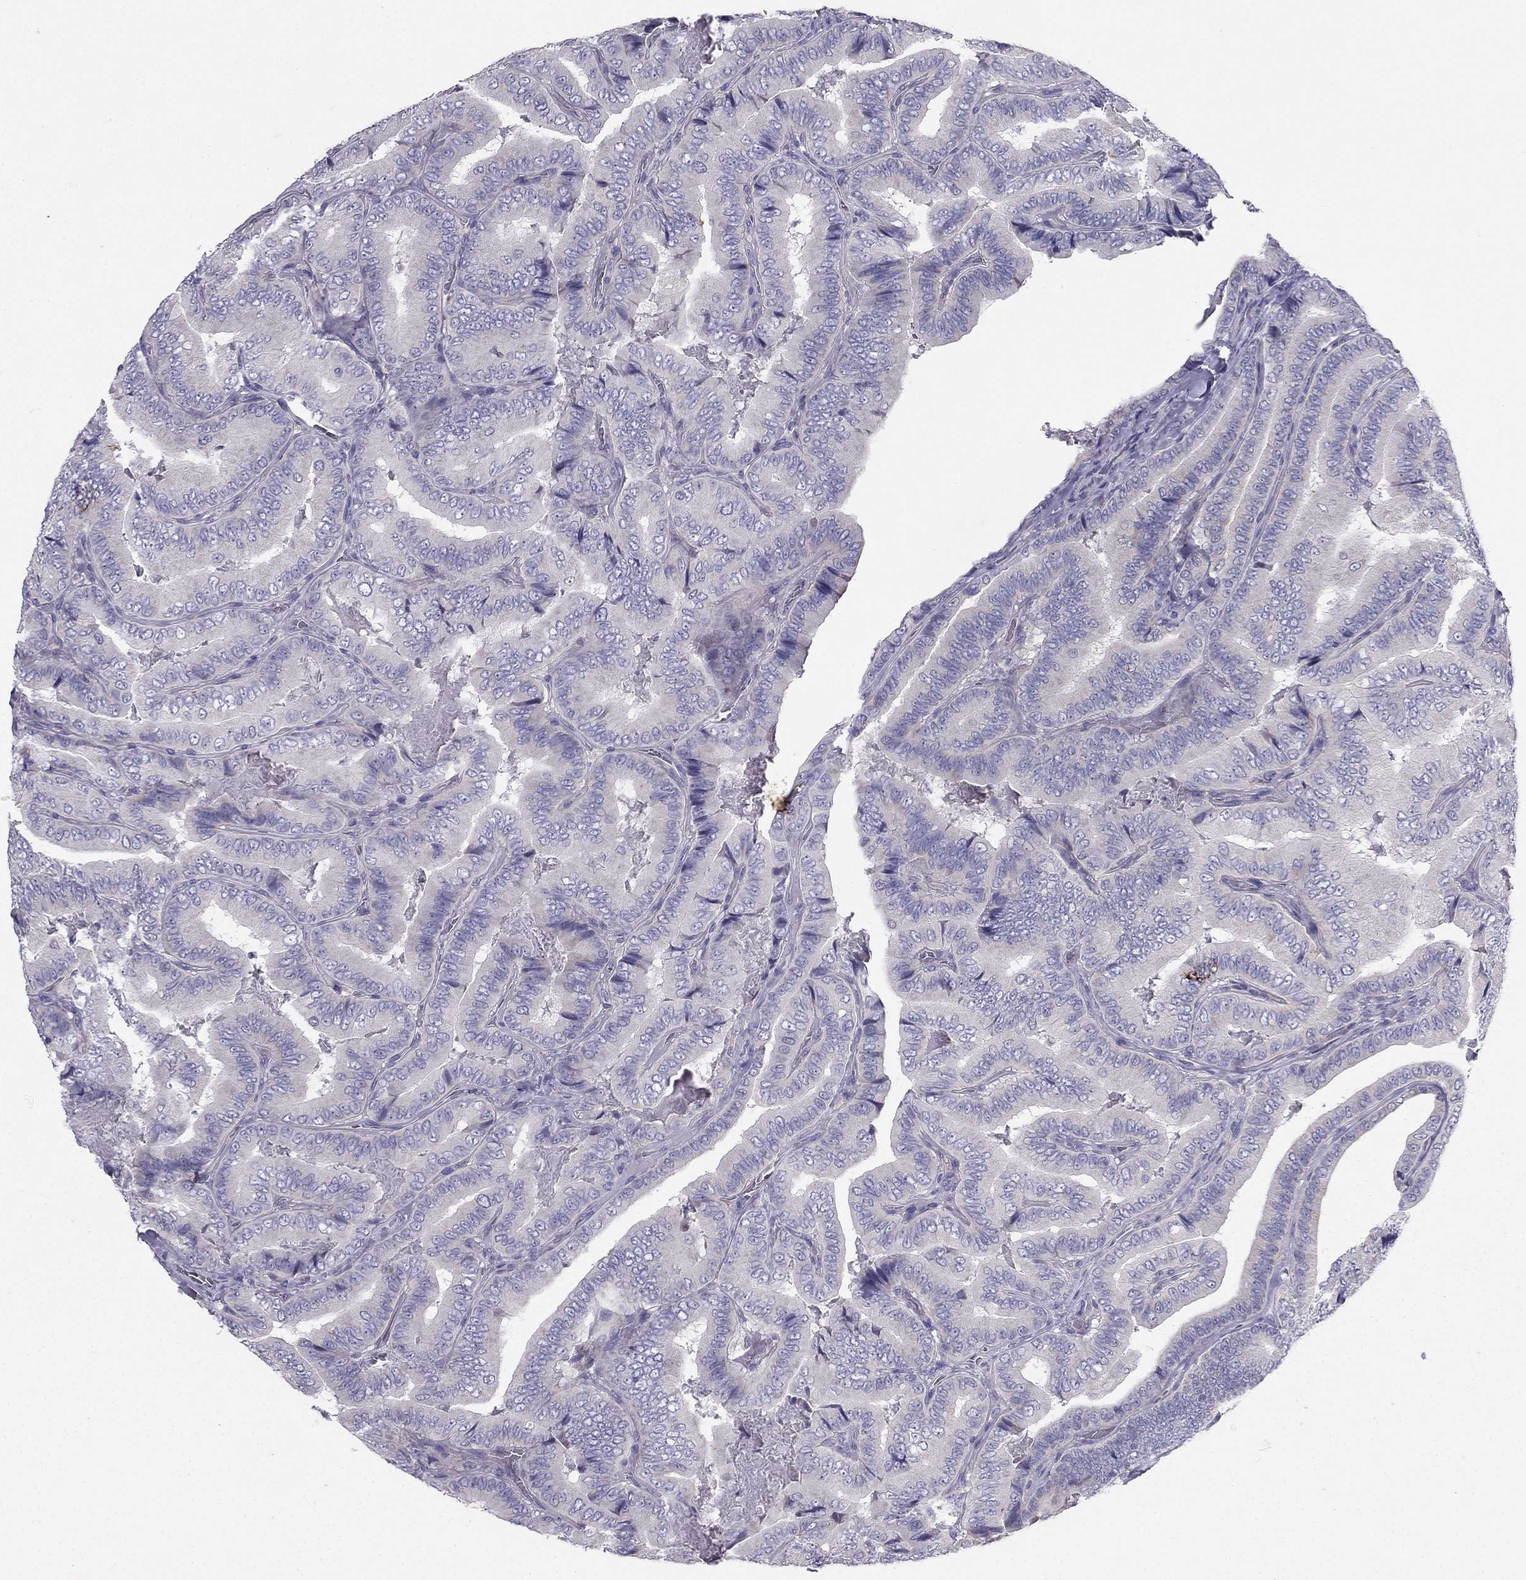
{"staining": {"intensity": "negative", "quantity": "none", "location": "none"}, "tissue": "thyroid cancer", "cell_type": "Tumor cells", "image_type": "cancer", "snomed": [{"axis": "morphology", "description": "Papillary adenocarcinoma, NOS"}, {"axis": "topography", "description": "Thyroid gland"}], "caption": "Tumor cells are negative for brown protein staining in papillary adenocarcinoma (thyroid).", "gene": "SYT5", "patient": {"sex": "male", "age": 61}}